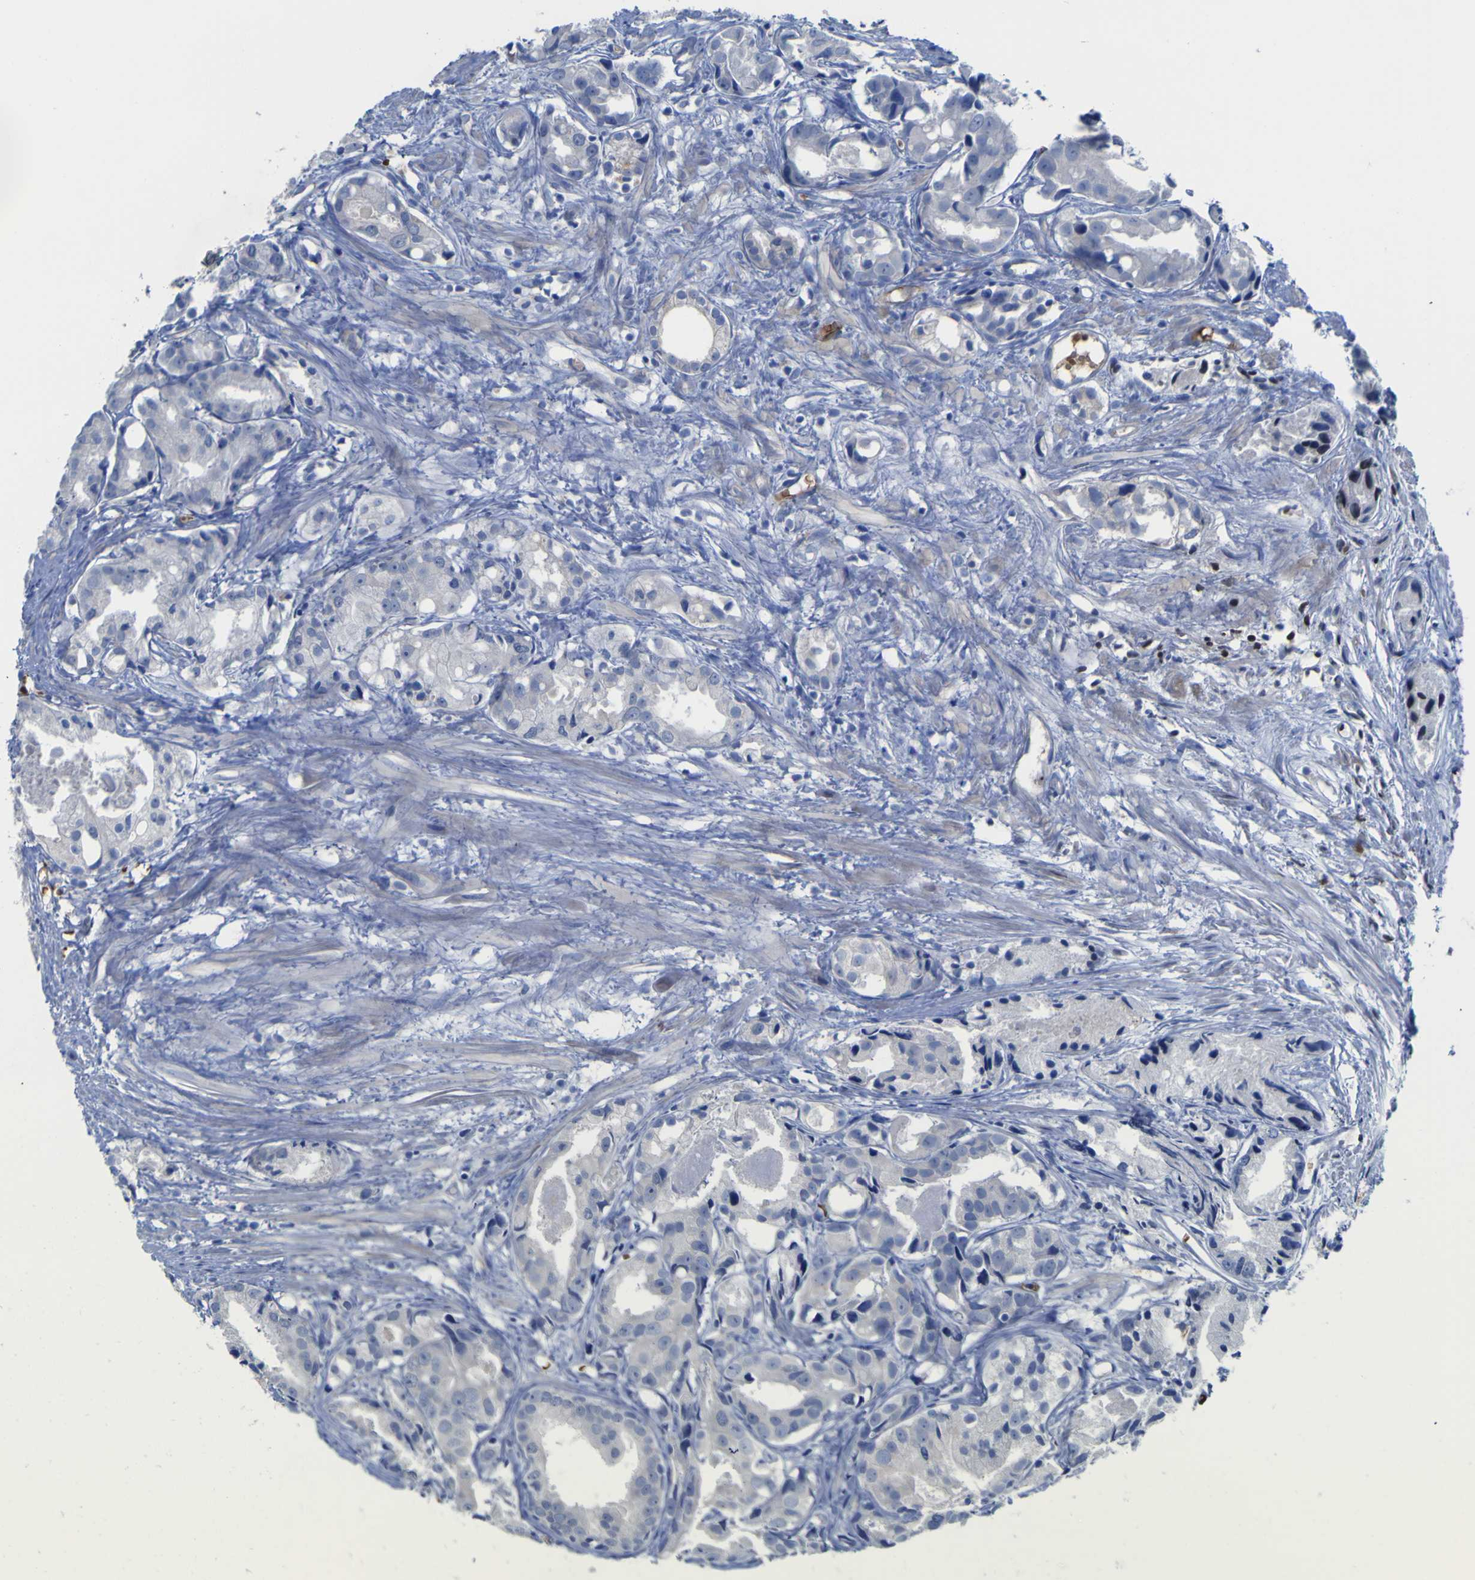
{"staining": {"intensity": "negative", "quantity": "none", "location": "none"}, "tissue": "prostate cancer", "cell_type": "Tumor cells", "image_type": "cancer", "snomed": [{"axis": "morphology", "description": "Adenocarcinoma, Low grade"}, {"axis": "topography", "description": "Prostate"}], "caption": "This photomicrograph is of adenocarcinoma (low-grade) (prostate) stained with IHC to label a protein in brown with the nuclei are counter-stained blue. There is no positivity in tumor cells.", "gene": "GCM1", "patient": {"sex": "male", "age": 72}}